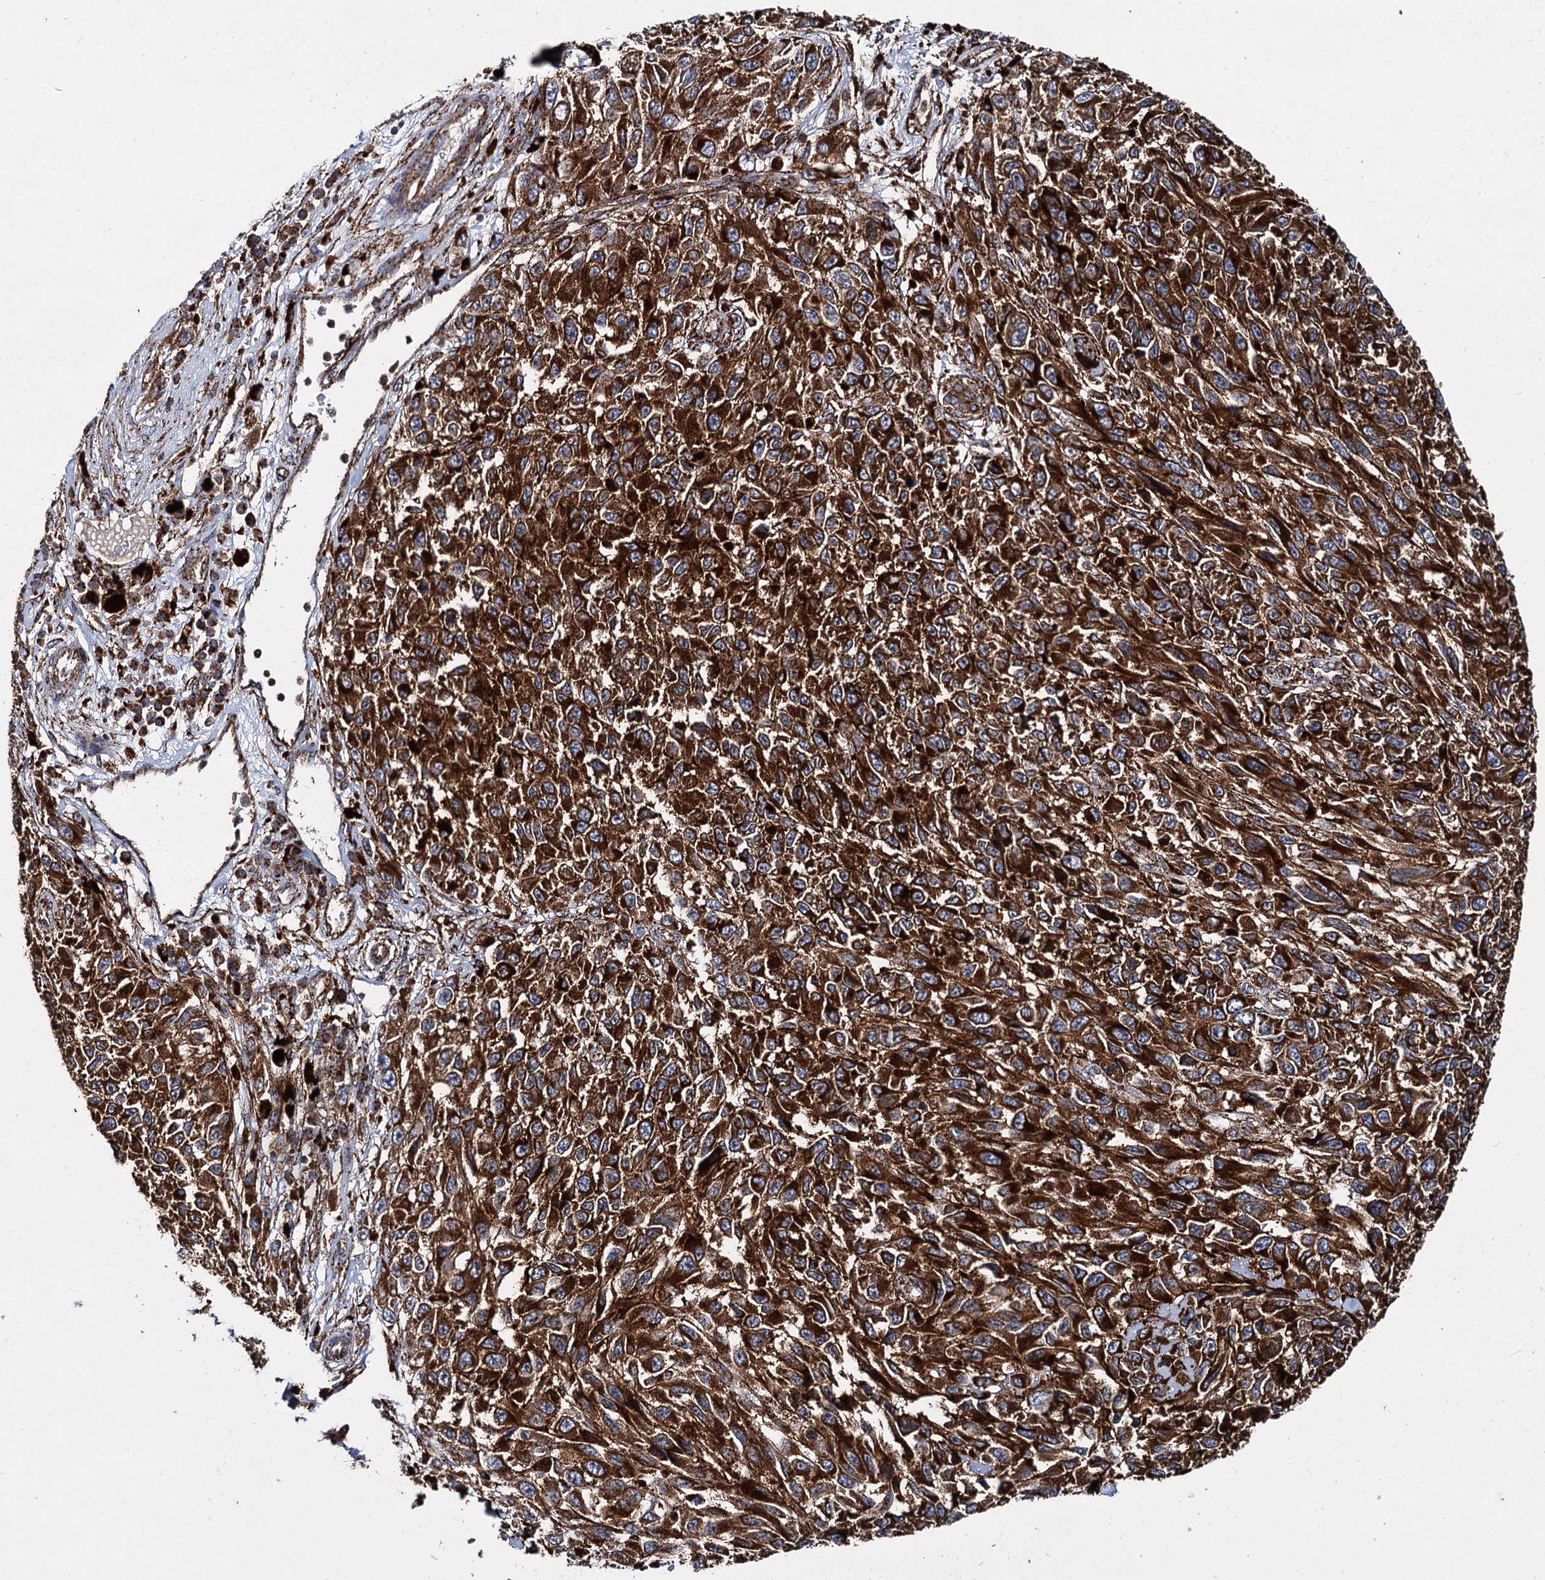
{"staining": {"intensity": "strong", "quantity": ">75%", "location": "cytoplasmic/membranous"}, "tissue": "melanoma", "cell_type": "Tumor cells", "image_type": "cancer", "snomed": [{"axis": "morphology", "description": "Normal tissue, NOS"}, {"axis": "morphology", "description": "Malignant melanoma, NOS"}, {"axis": "topography", "description": "Skin"}], "caption": "Melanoma stained for a protein reveals strong cytoplasmic/membranous positivity in tumor cells.", "gene": "GBA1", "patient": {"sex": "female", "age": 96}}